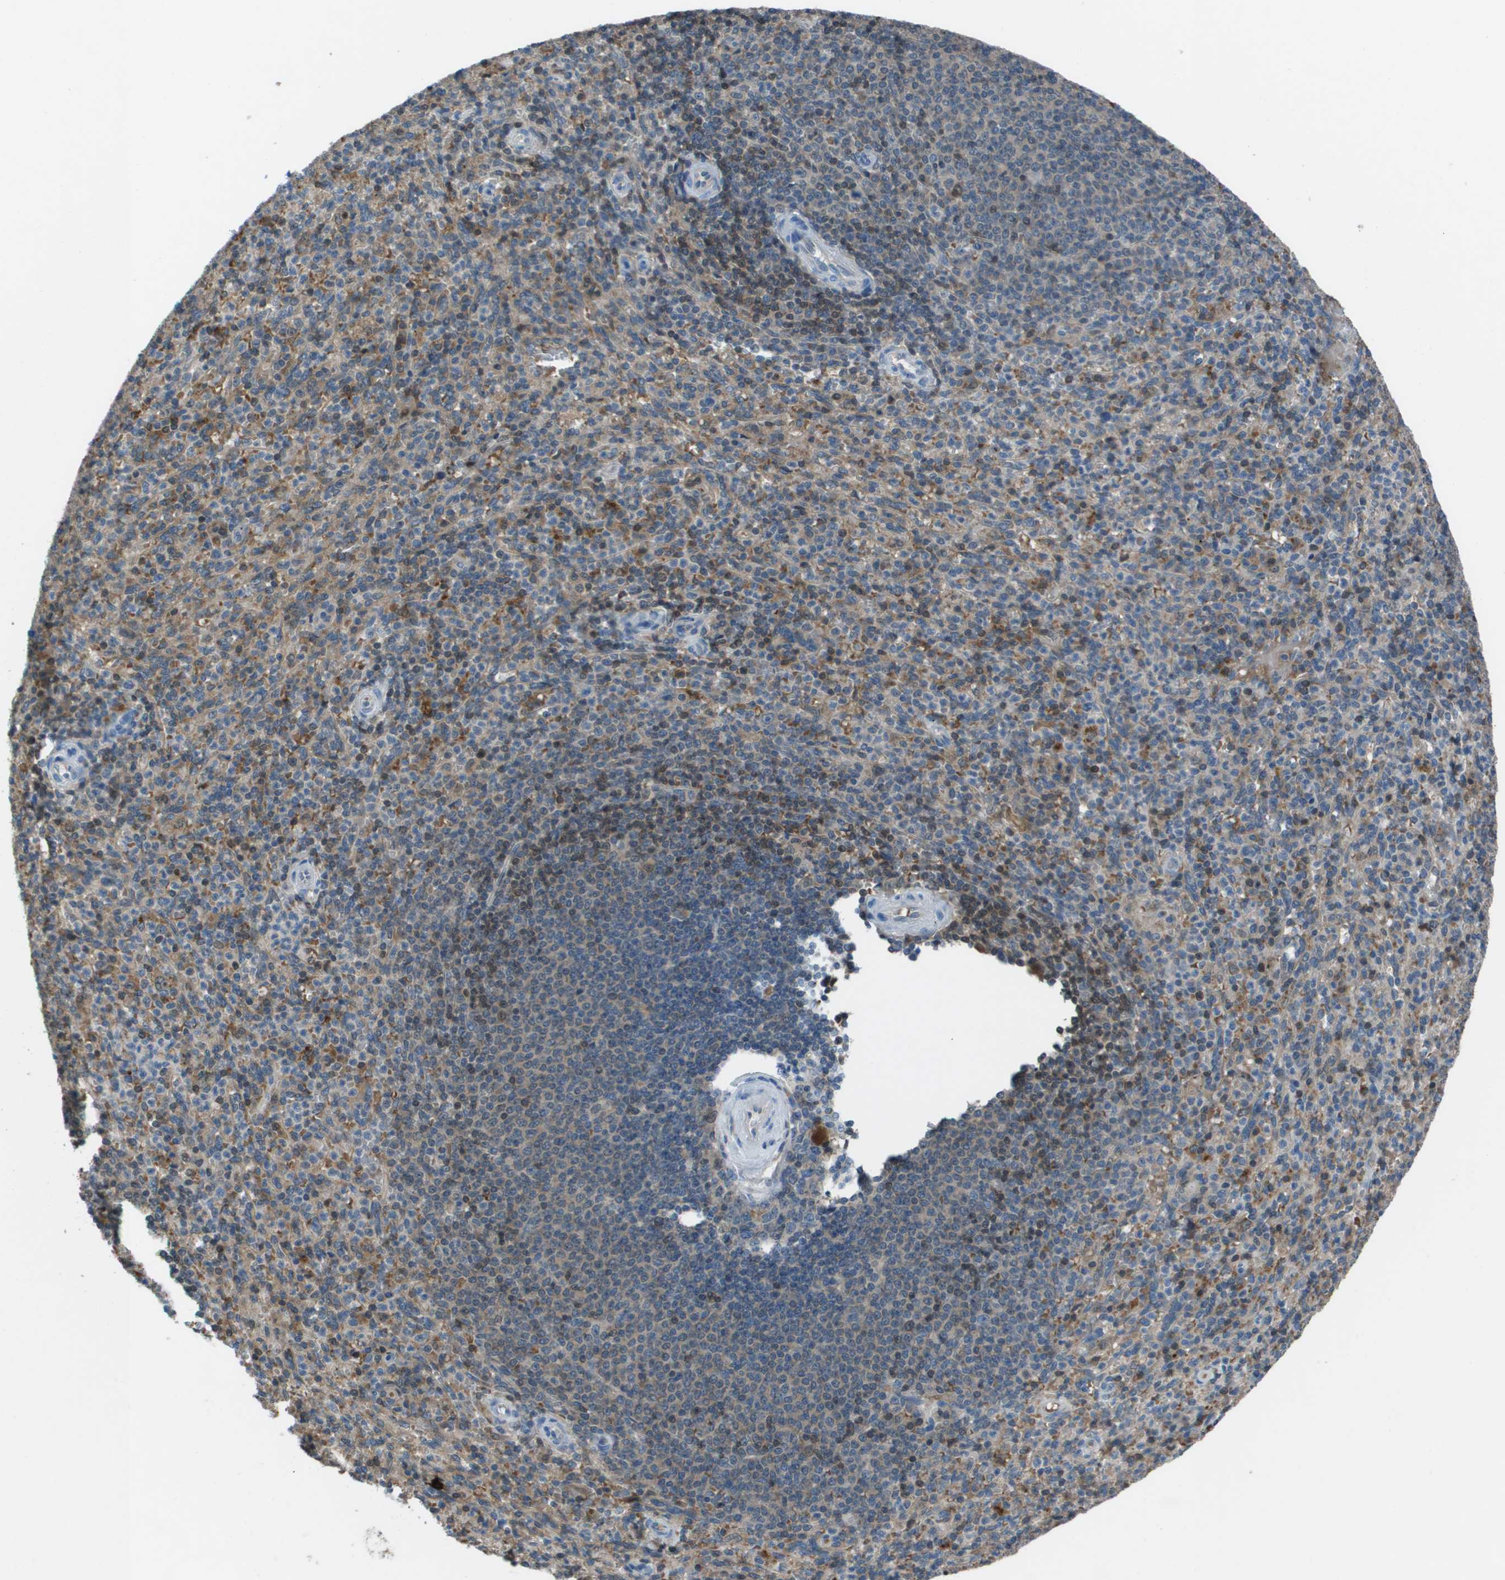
{"staining": {"intensity": "moderate", "quantity": "25%-75%", "location": "cytoplasmic/membranous"}, "tissue": "spleen", "cell_type": "Cells in red pulp", "image_type": "normal", "snomed": [{"axis": "morphology", "description": "Normal tissue, NOS"}, {"axis": "topography", "description": "Spleen"}], "caption": "Moderate cytoplasmic/membranous staining is identified in about 25%-75% of cells in red pulp in benign spleen. (IHC, brightfield microscopy, high magnification).", "gene": "CAMK4", "patient": {"sex": "male", "age": 36}}